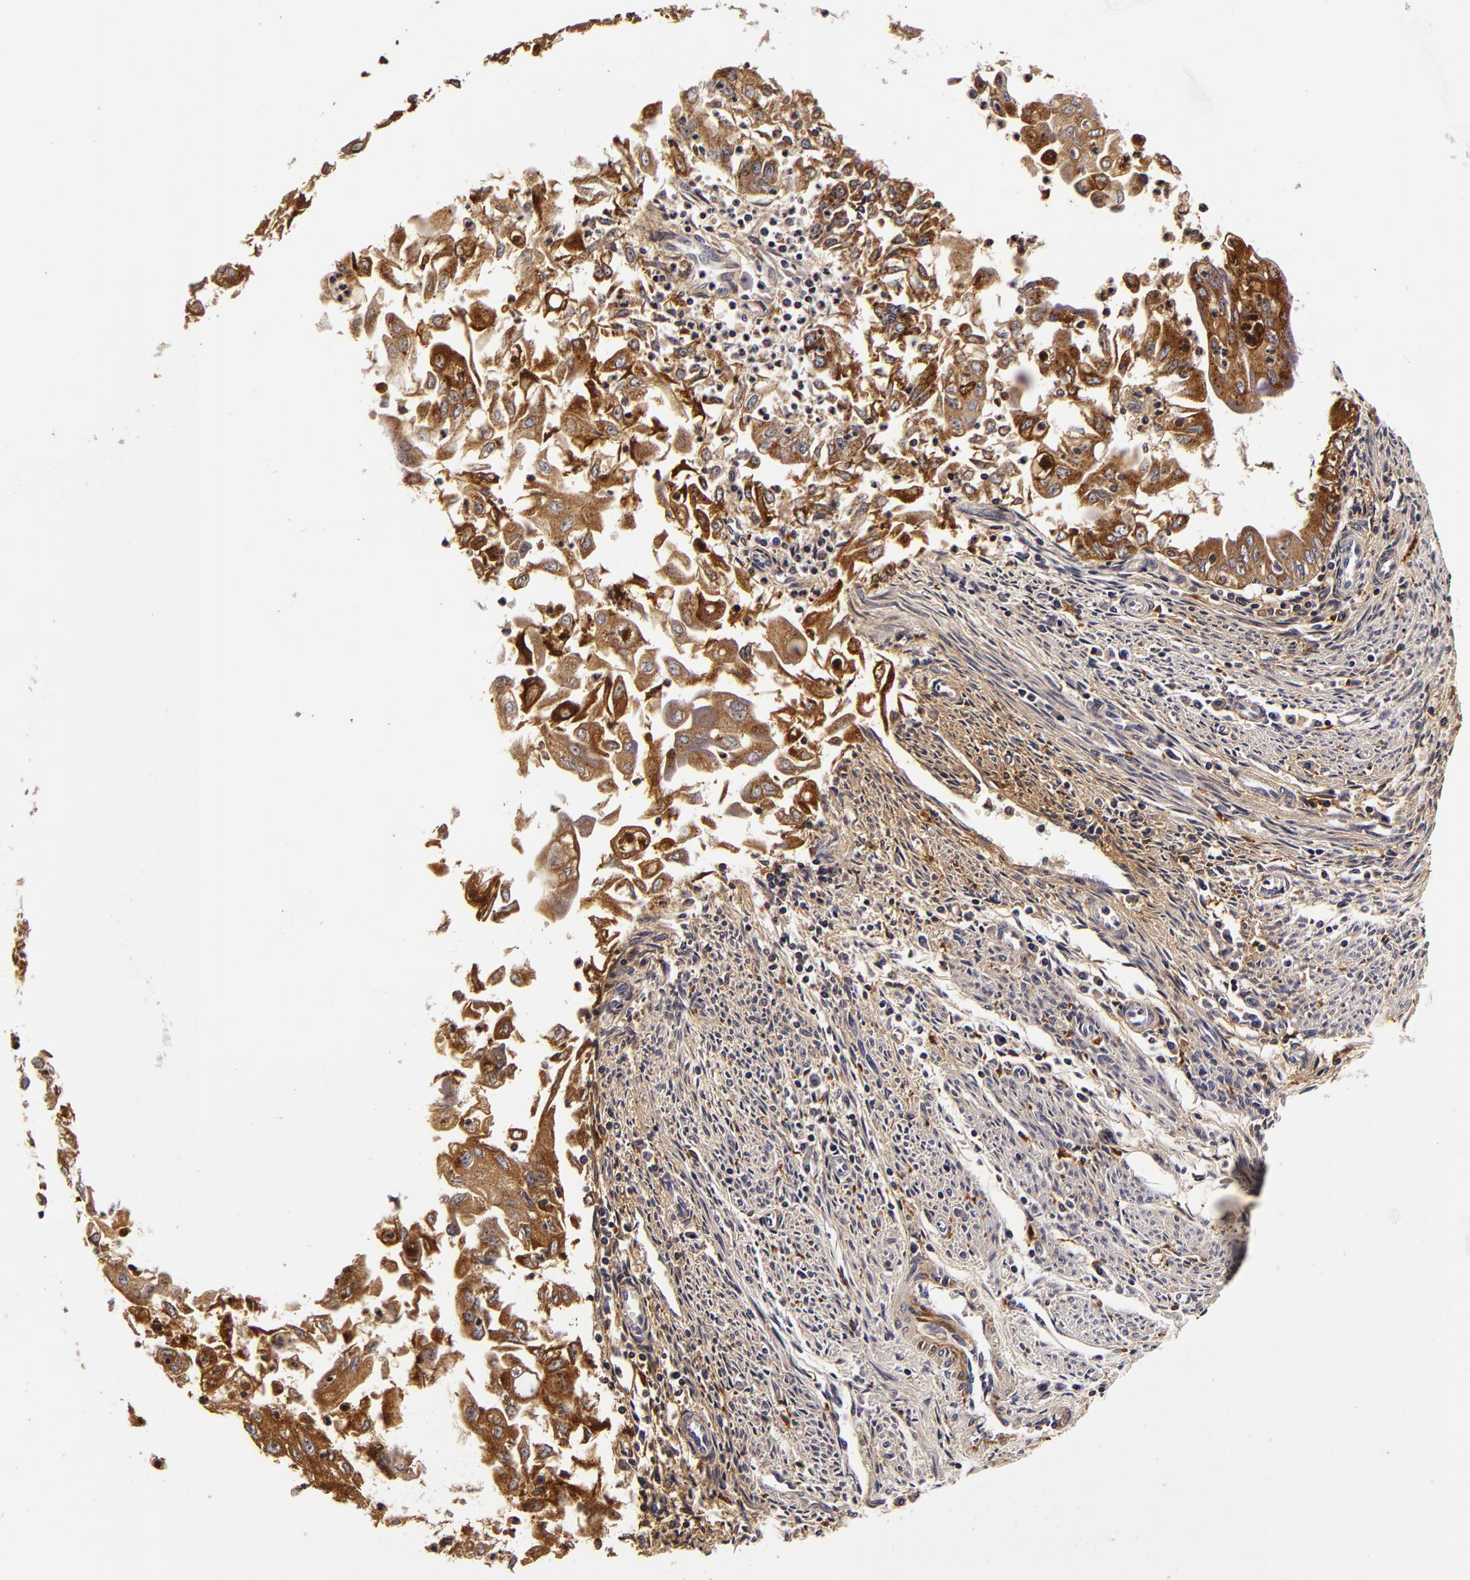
{"staining": {"intensity": "moderate", "quantity": ">75%", "location": "cytoplasmic/membranous"}, "tissue": "endometrial cancer", "cell_type": "Tumor cells", "image_type": "cancer", "snomed": [{"axis": "morphology", "description": "Adenocarcinoma, NOS"}, {"axis": "topography", "description": "Endometrium"}], "caption": "This is a photomicrograph of IHC staining of adenocarcinoma (endometrial), which shows moderate positivity in the cytoplasmic/membranous of tumor cells.", "gene": "LGALS3BP", "patient": {"sex": "female", "age": 75}}